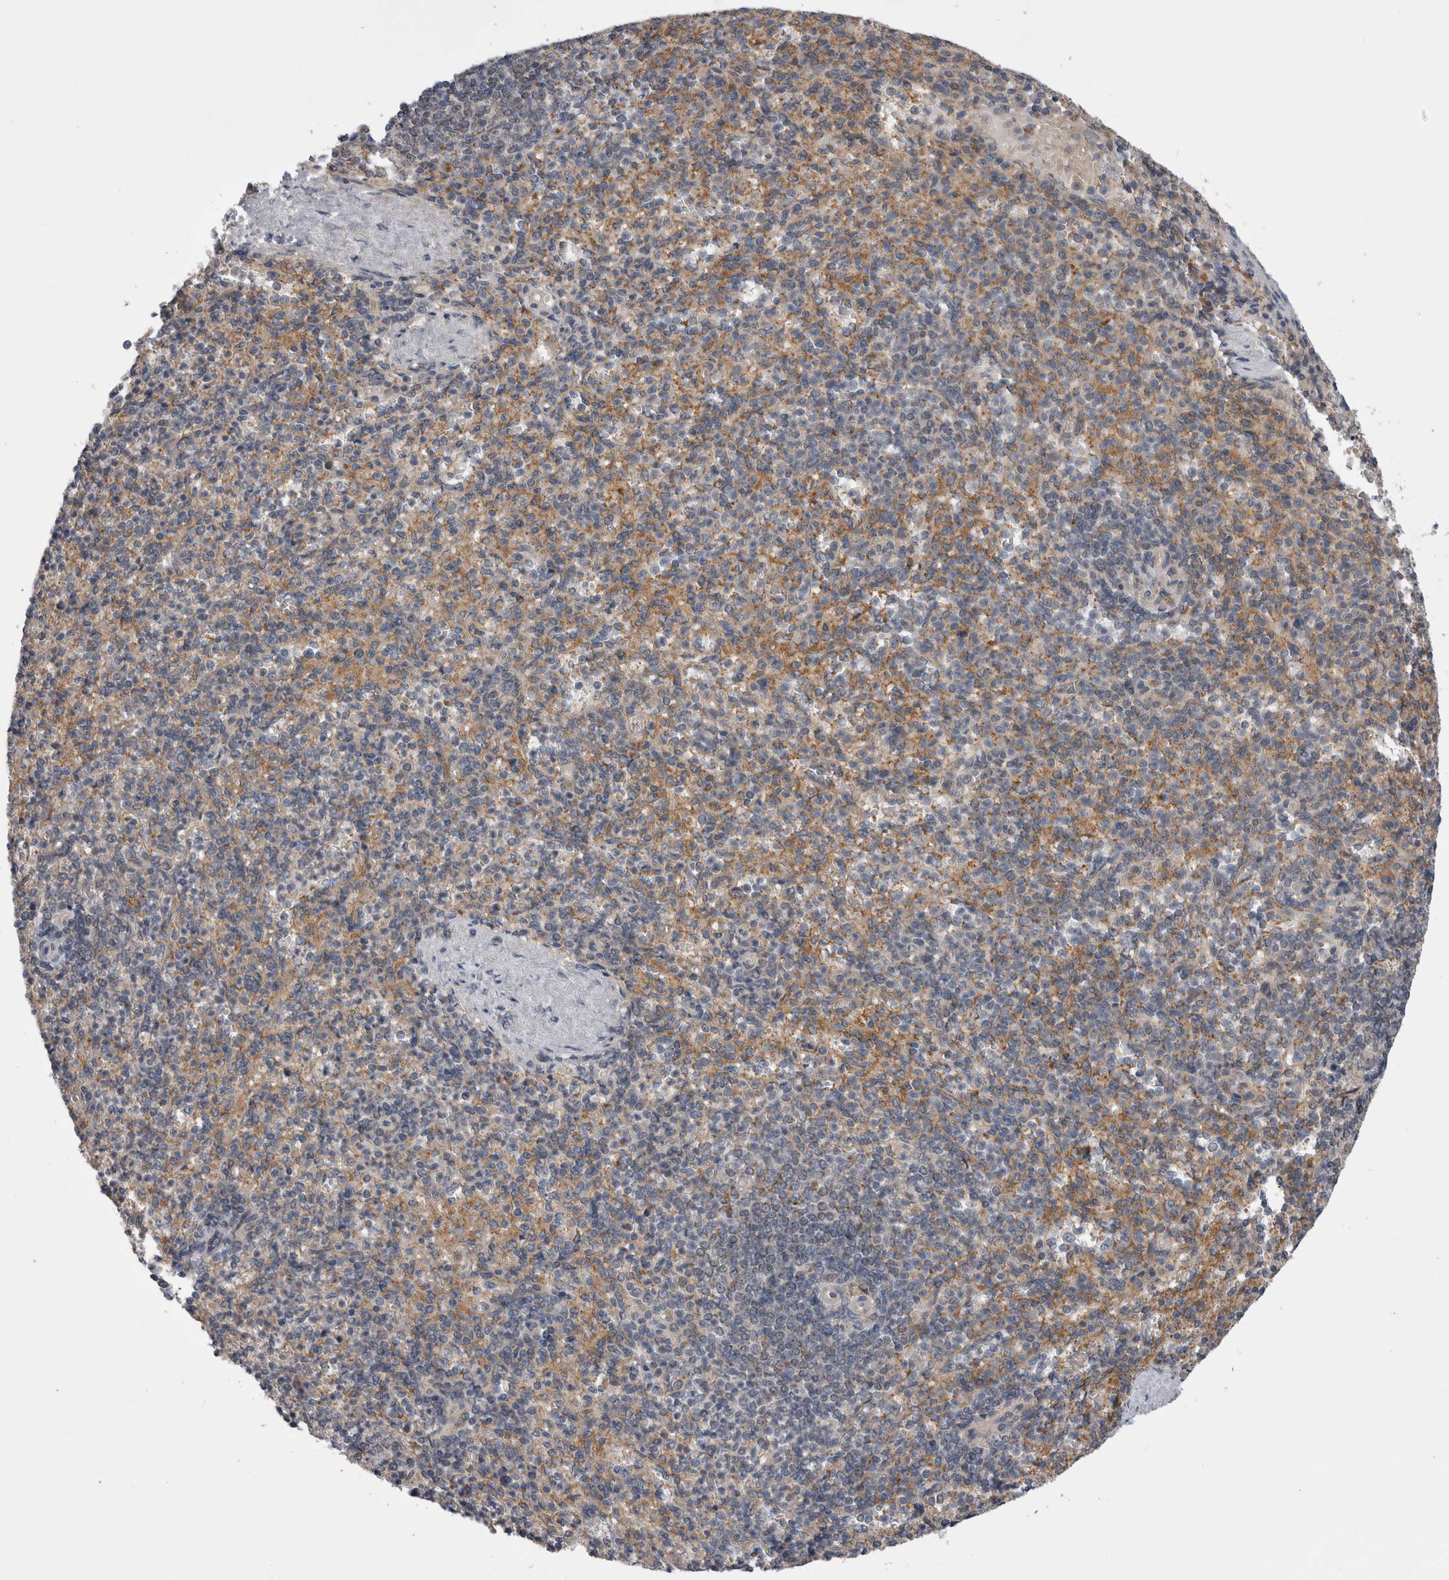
{"staining": {"intensity": "moderate", "quantity": "25%-75%", "location": "cytoplasmic/membranous"}, "tissue": "spleen", "cell_type": "Cells in red pulp", "image_type": "normal", "snomed": [{"axis": "morphology", "description": "Normal tissue, NOS"}, {"axis": "topography", "description": "Spleen"}], "caption": "DAB (3,3'-diaminobenzidine) immunohistochemical staining of unremarkable spleen displays moderate cytoplasmic/membranous protein positivity in approximately 25%-75% of cells in red pulp.", "gene": "ARHGAP29", "patient": {"sex": "female", "age": 74}}